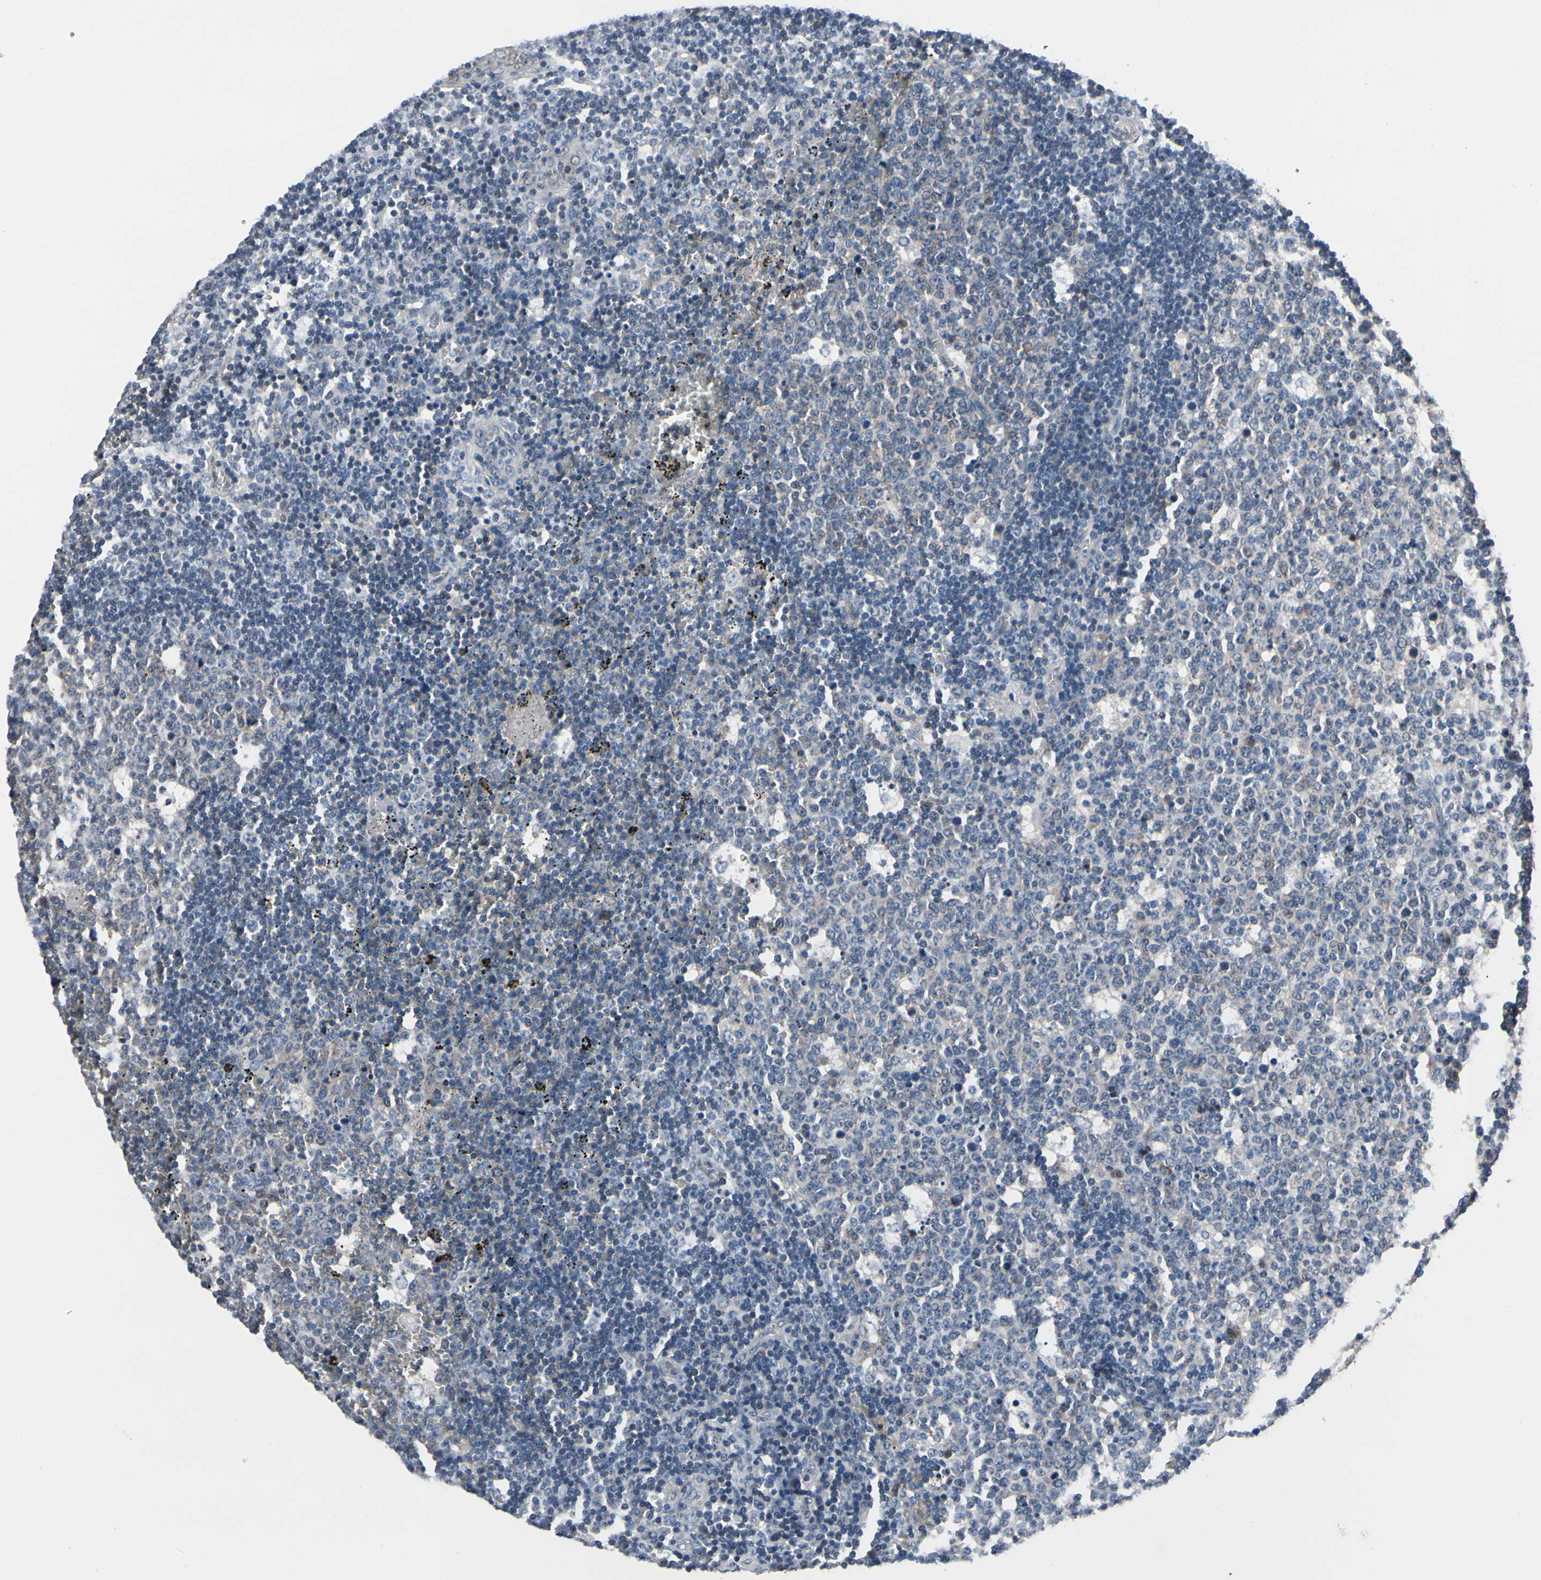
{"staining": {"intensity": "weak", "quantity": ">75%", "location": "cytoplasmic/membranous"}, "tissue": "lymph node", "cell_type": "Germinal center cells", "image_type": "normal", "snomed": [{"axis": "morphology", "description": "Normal tissue, NOS"}, {"axis": "topography", "description": "Lymph node"}, {"axis": "topography", "description": "Salivary gland"}], "caption": "A brown stain labels weak cytoplasmic/membranous expression of a protein in germinal center cells of normal lymph node. The protein is shown in brown color, while the nuclei are stained blue.", "gene": "PRDX6", "patient": {"sex": "male", "age": 8}}